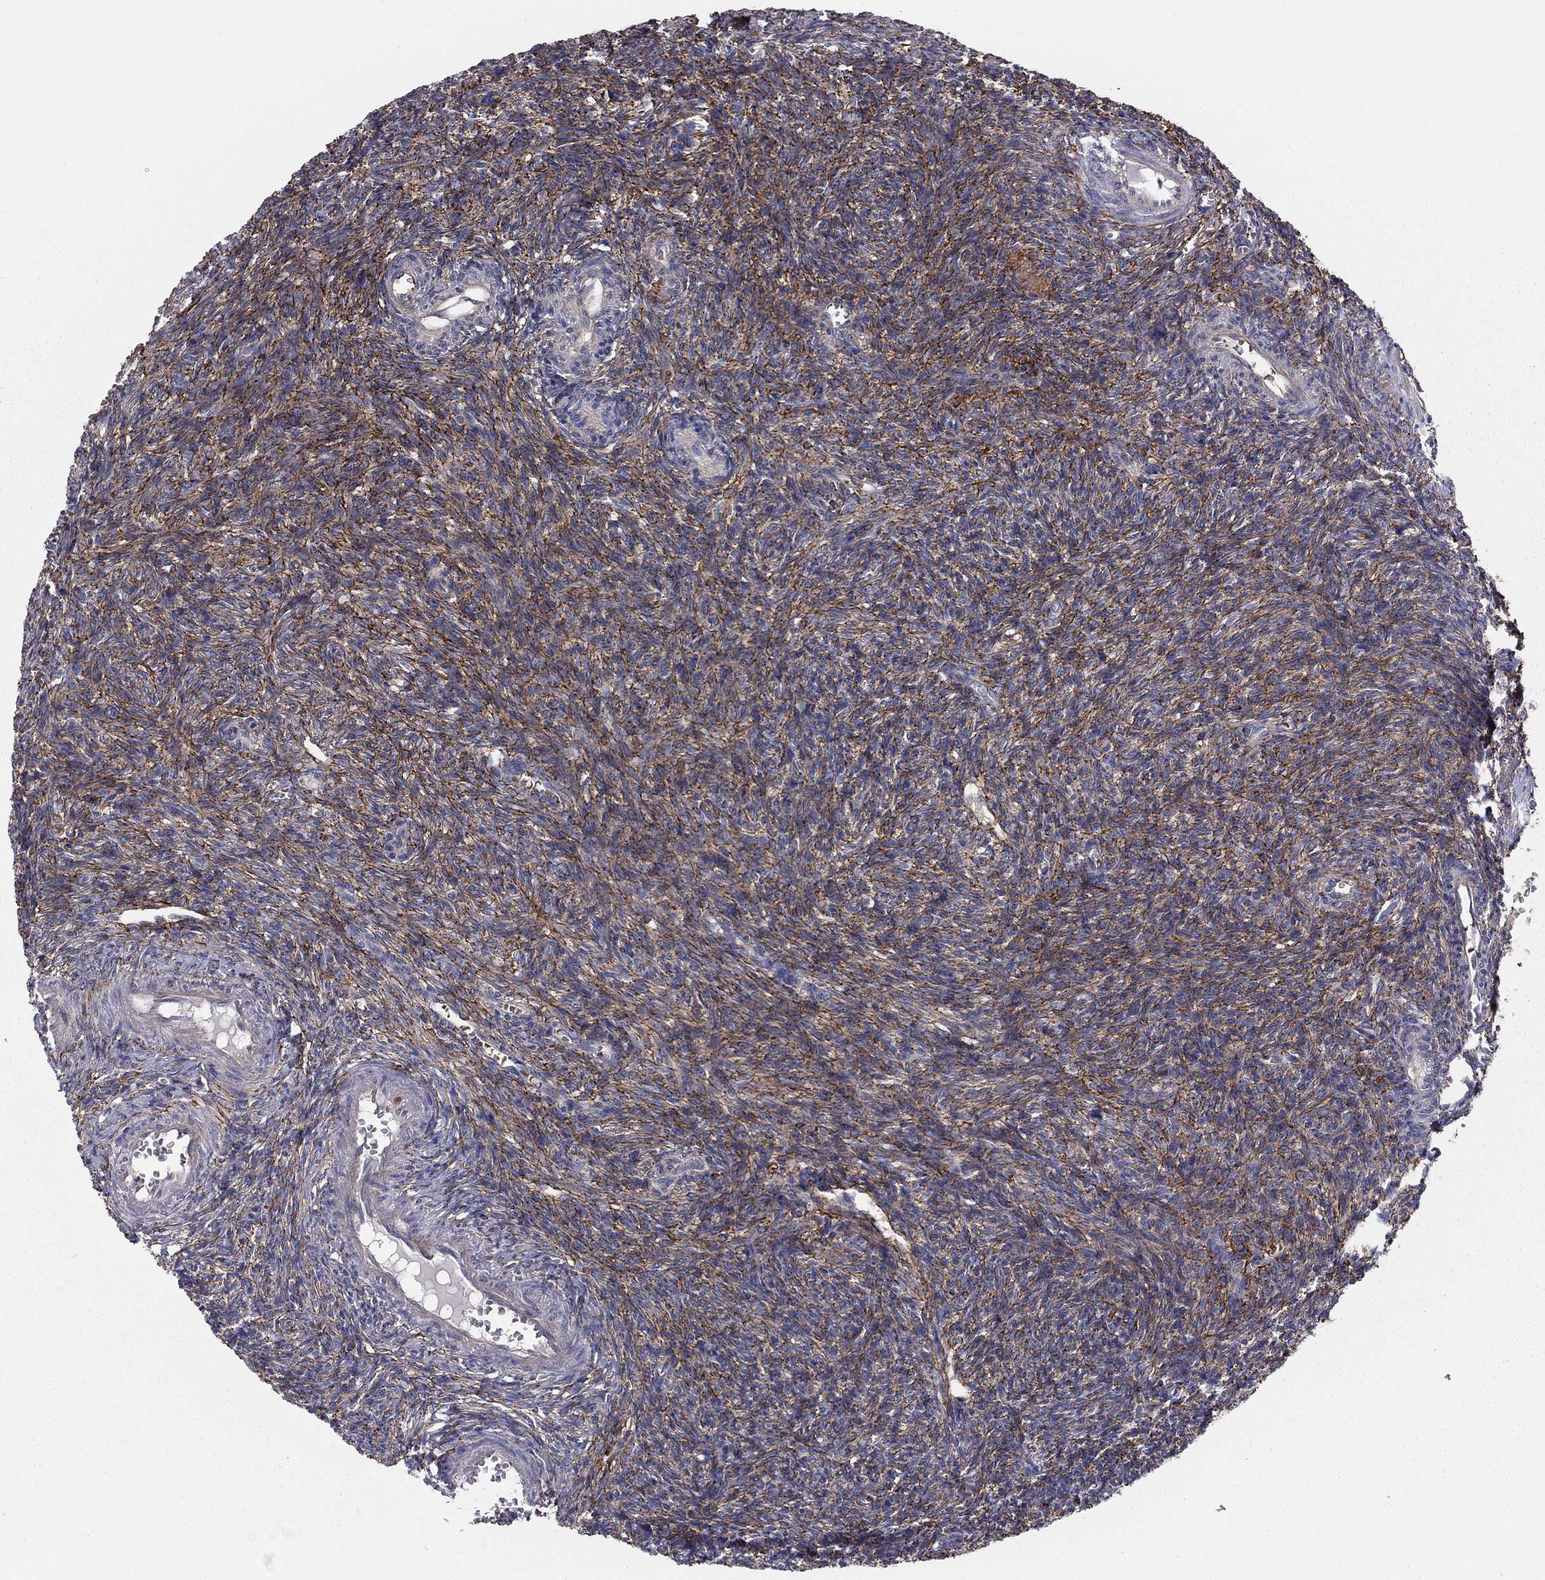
{"staining": {"intensity": "moderate", "quantity": "25%-75%", "location": "cytoplasmic/membranous"}, "tissue": "ovary", "cell_type": "Ovarian stroma cells", "image_type": "normal", "snomed": [{"axis": "morphology", "description": "Normal tissue, NOS"}, {"axis": "topography", "description": "Ovary"}], "caption": "The photomicrograph reveals staining of benign ovary, revealing moderate cytoplasmic/membranous protein expression (brown color) within ovarian stroma cells. Nuclei are stained in blue.", "gene": "RNF123", "patient": {"sex": "female", "age": 27}}